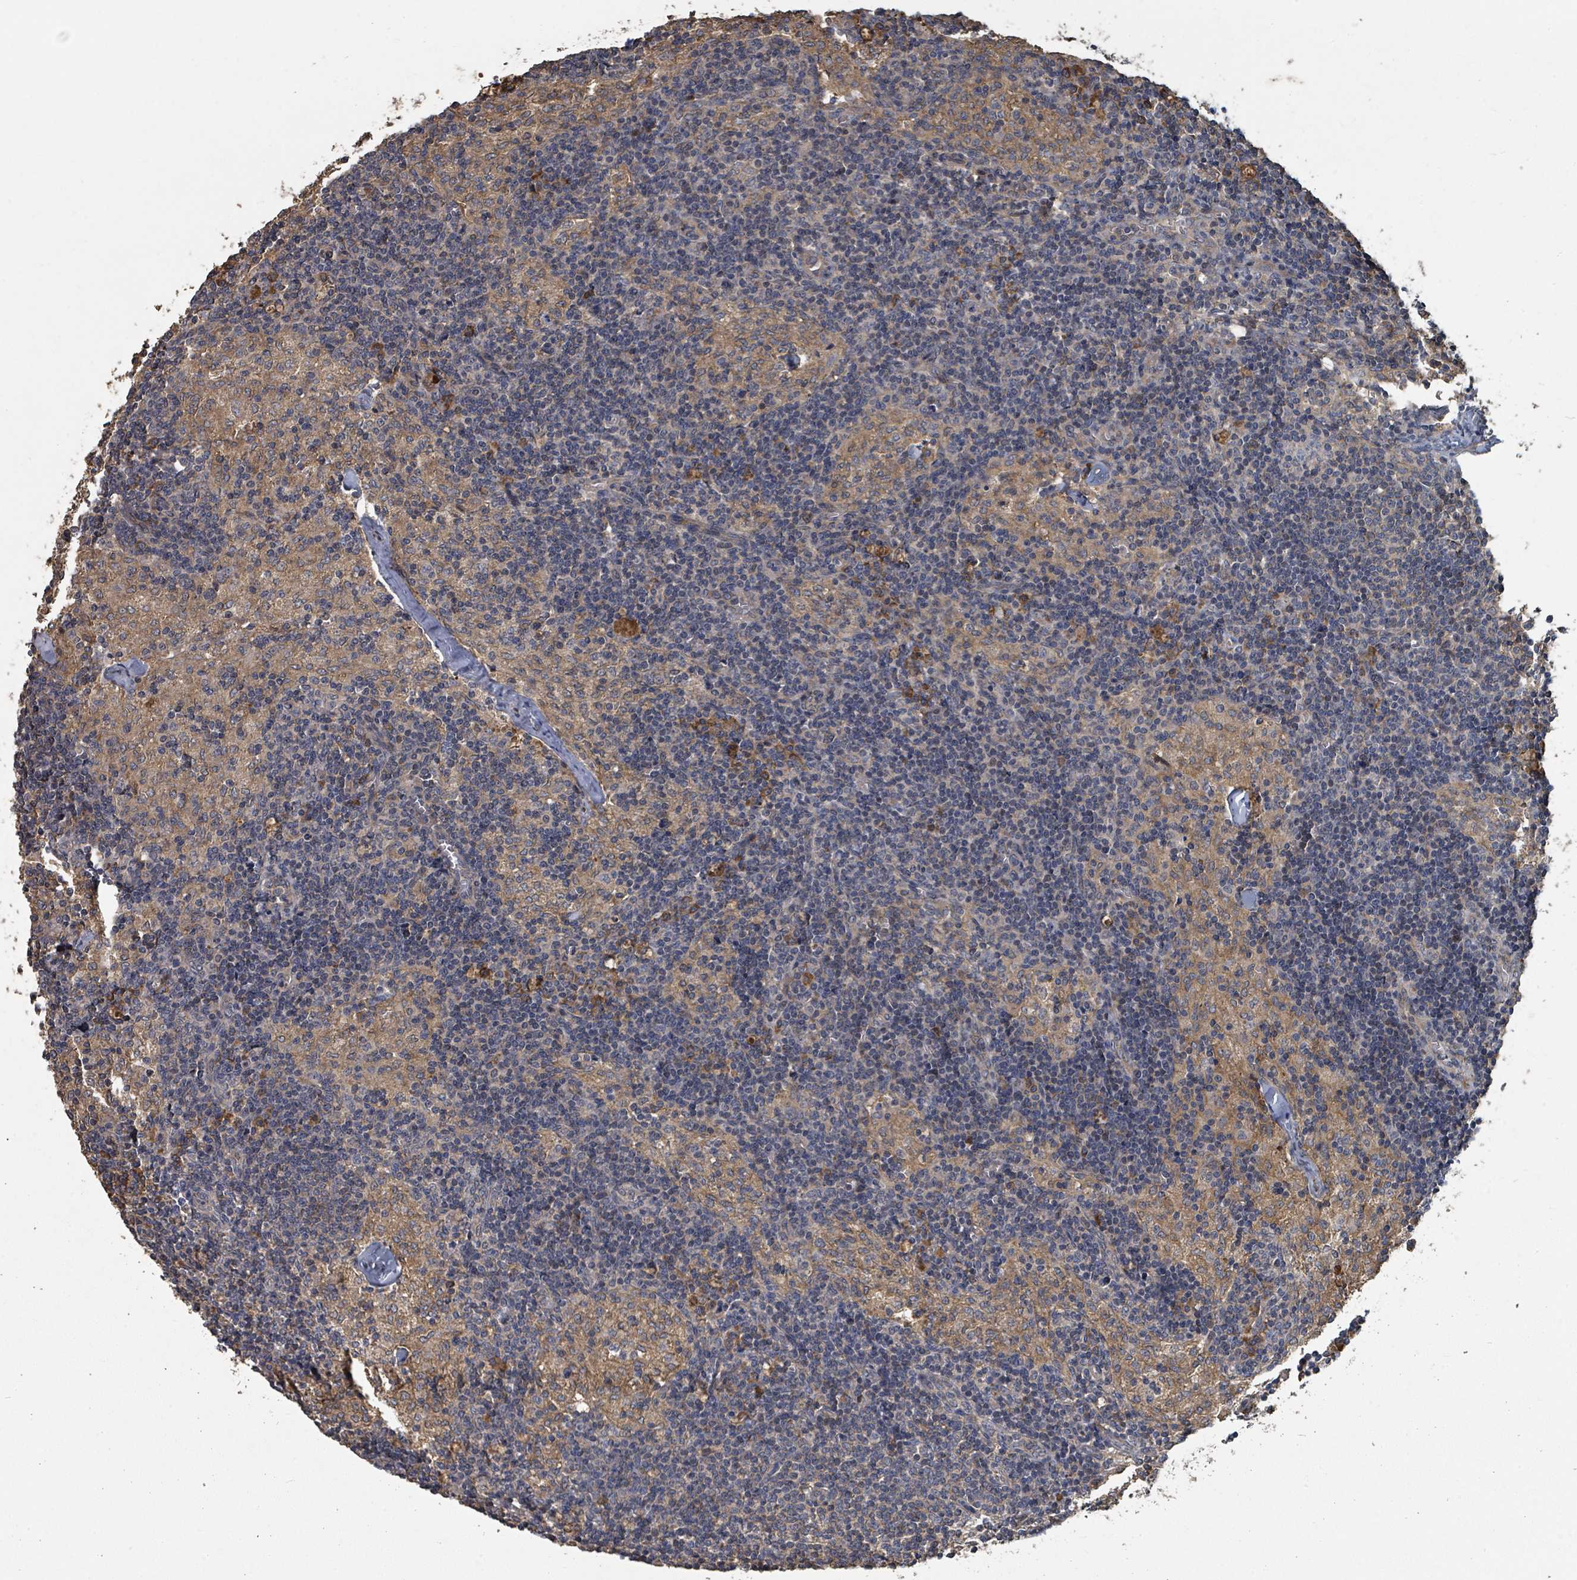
{"staining": {"intensity": "negative", "quantity": "none", "location": "none"}, "tissue": "lymph node", "cell_type": "Germinal center cells", "image_type": "normal", "snomed": [{"axis": "morphology", "description": "Normal tissue, NOS"}, {"axis": "topography", "description": "Lymph node"}], "caption": "DAB immunohistochemical staining of normal human lymph node reveals no significant staining in germinal center cells.", "gene": "WDFY1", "patient": {"sex": "female", "age": 42}}